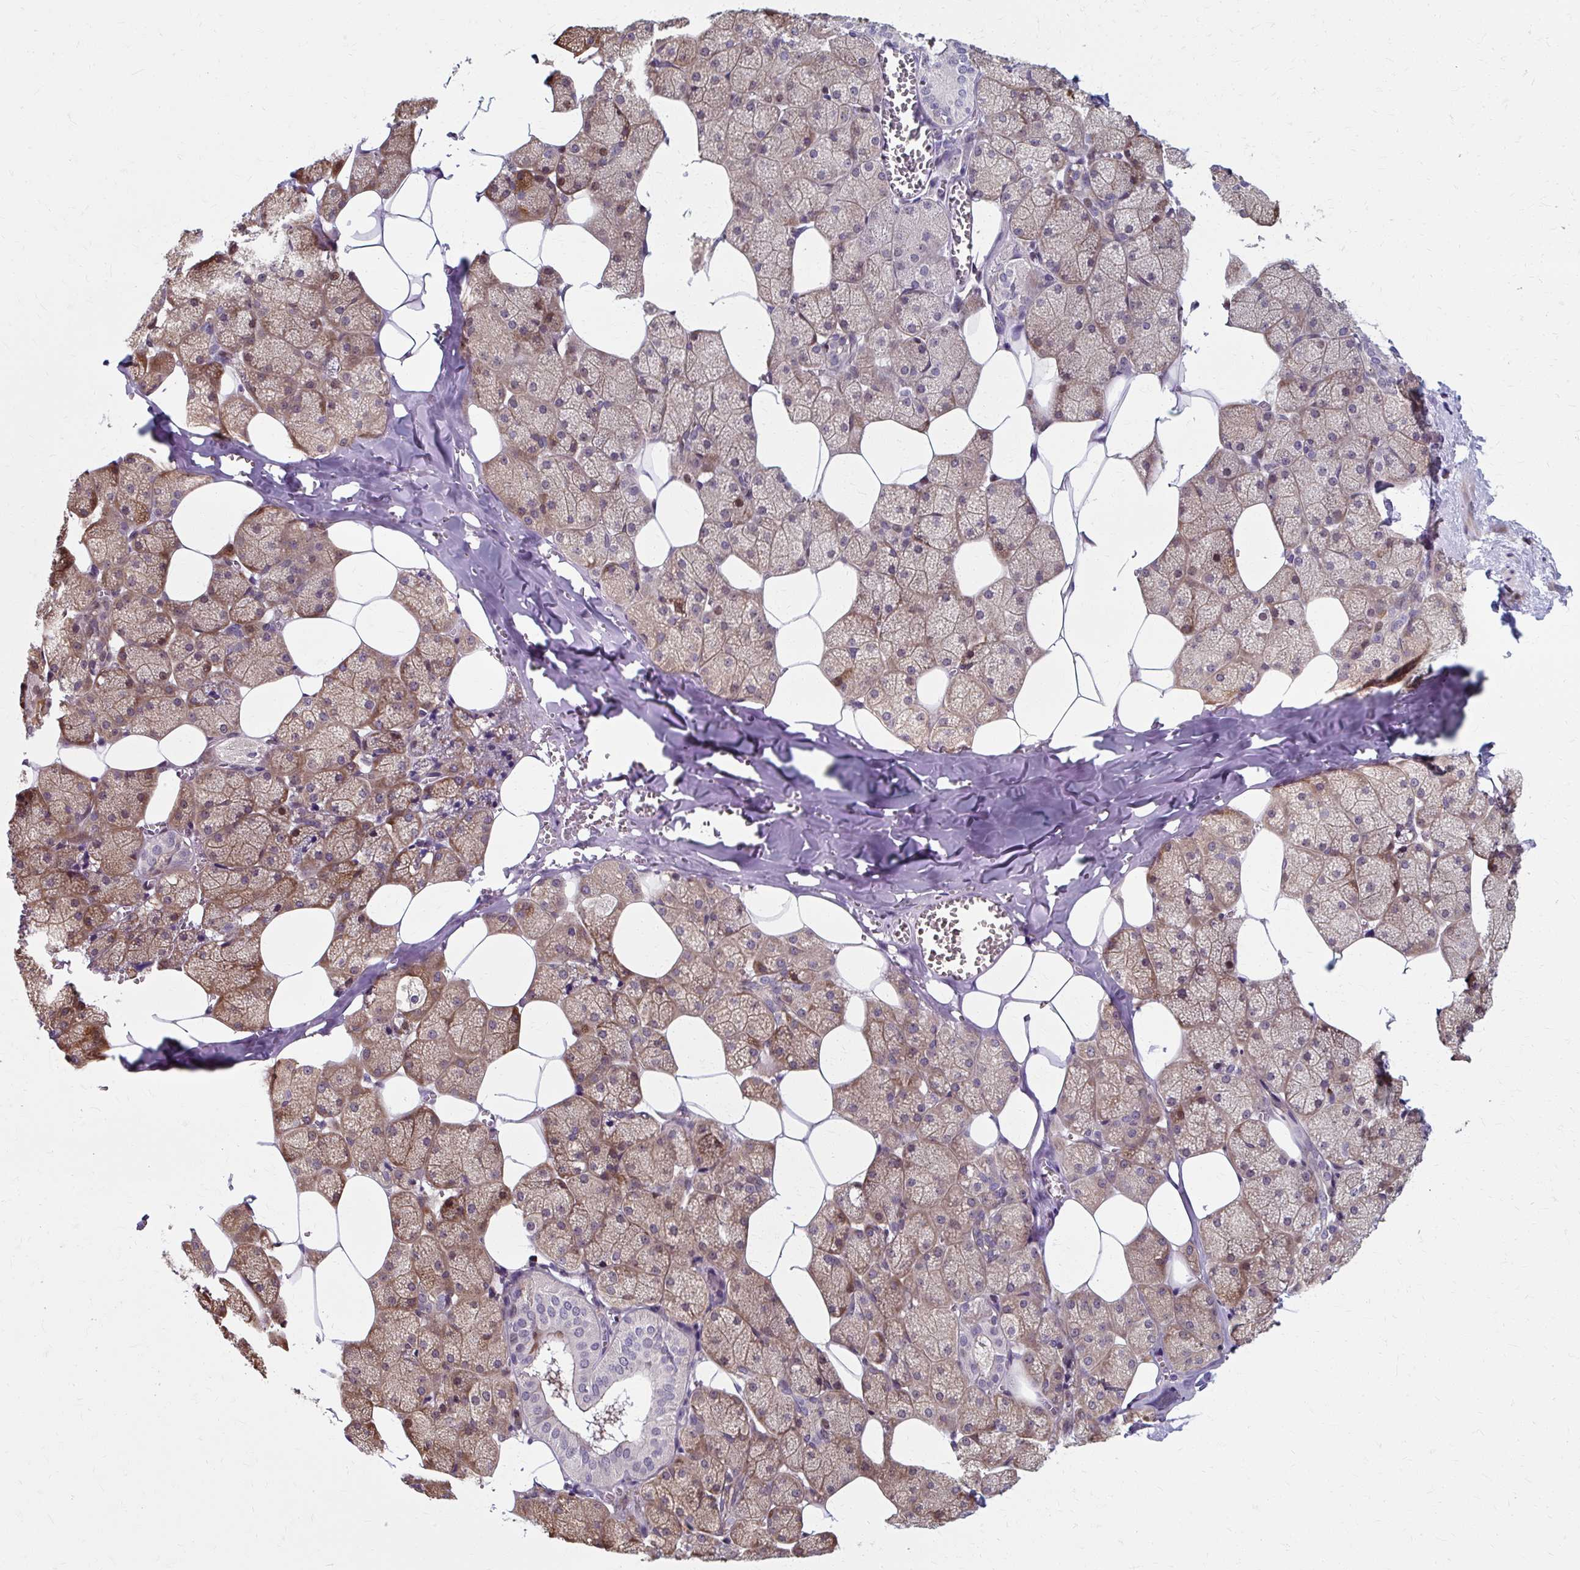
{"staining": {"intensity": "moderate", "quantity": "25%-75%", "location": "cytoplasmic/membranous,nuclear"}, "tissue": "salivary gland", "cell_type": "Glandular cells", "image_type": "normal", "snomed": [{"axis": "morphology", "description": "Normal tissue, NOS"}, {"axis": "topography", "description": "Salivary gland"}, {"axis": "topography", "description": "Peripheral nerve tissue"}], "caption": "Protein expression analysis of normal human salivary gland reveals moderate cytoplasmic/membranous,nuclear positivity in approximately 25%-75% of glandular cells. Using DAB (brown) and hematoxylin (blue) stains, captured at high magnification using brightfield microscopy.", "gene": "ZNF555", "patient": {"sex": "male", "age": 38}}